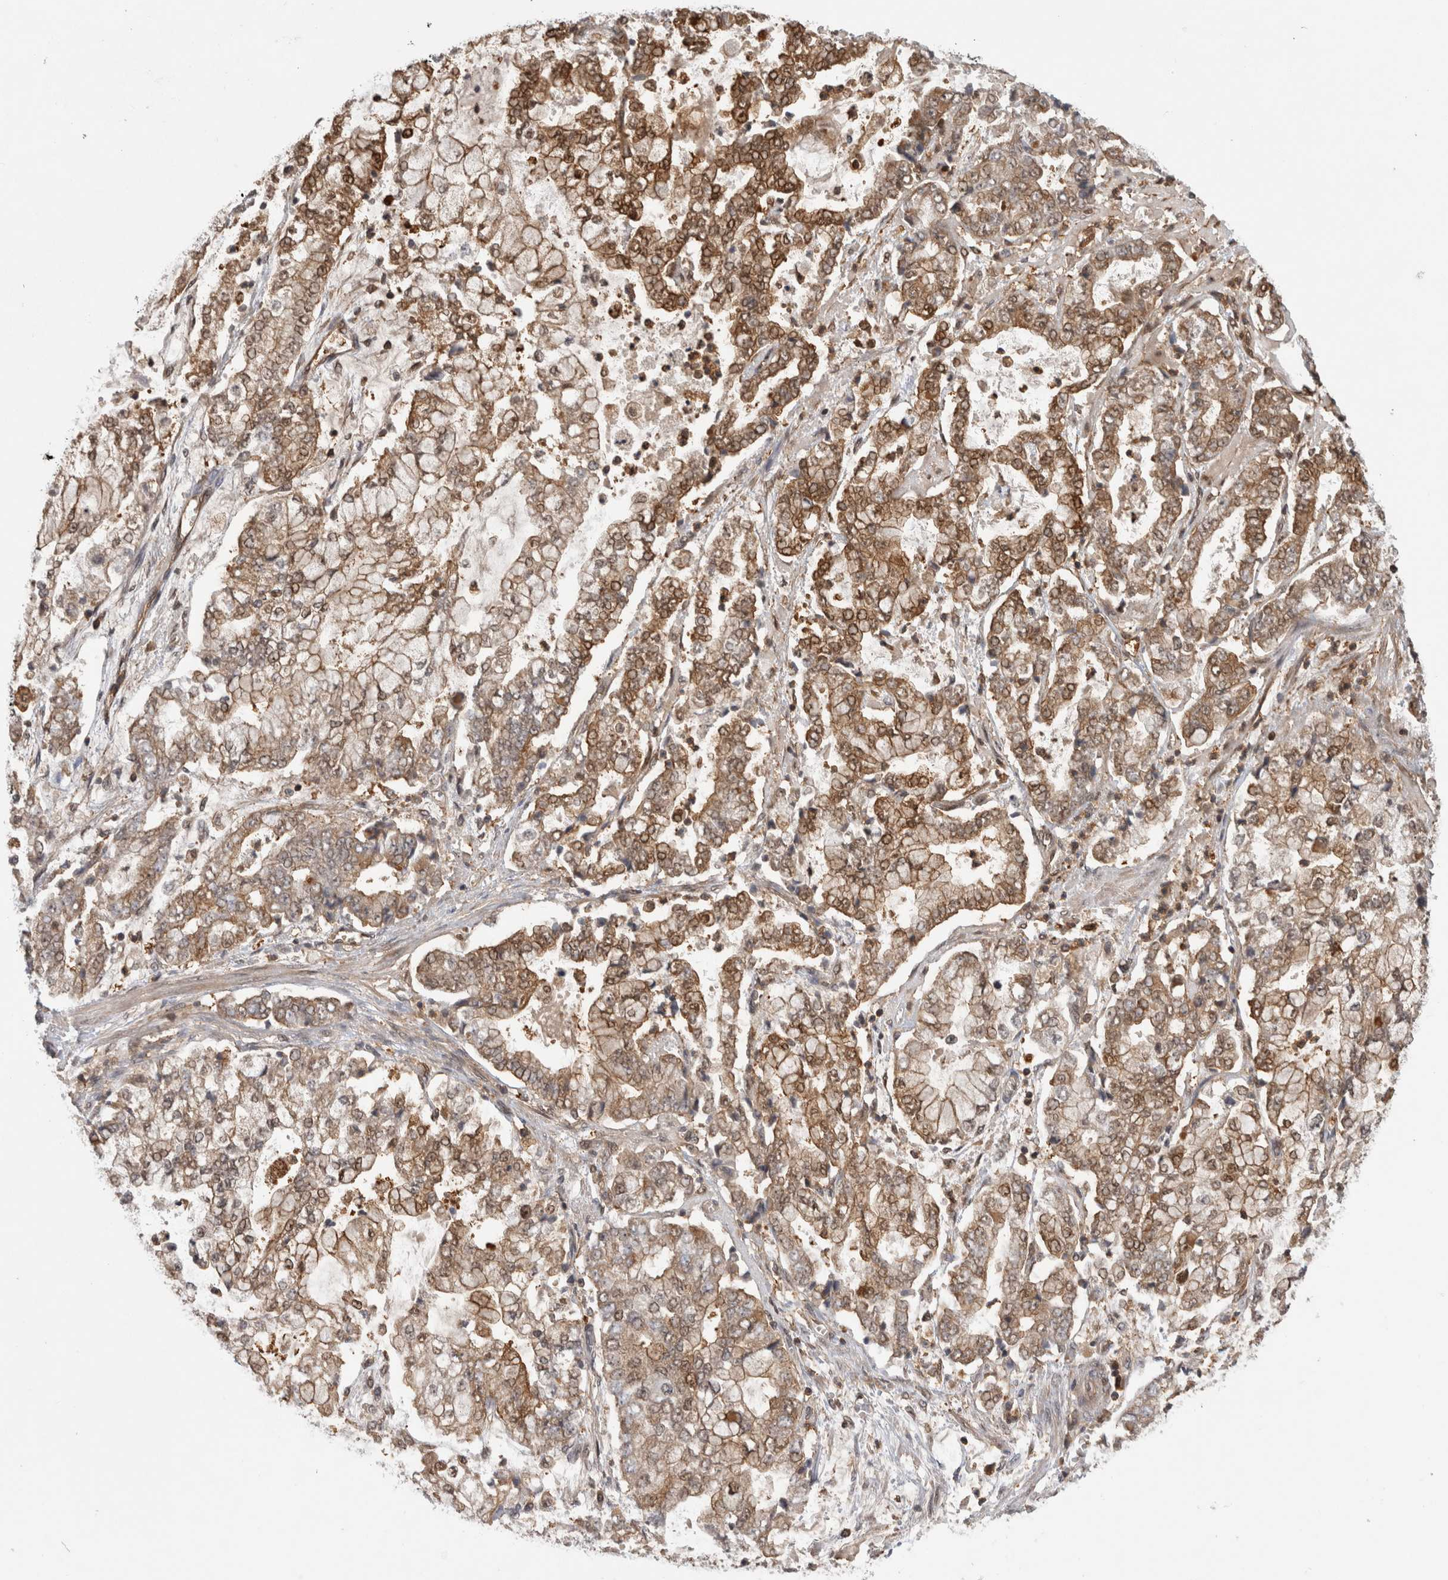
{"staining": {"intensity": "moderate", "quantity": ">75%", "location": "cytoplasmic/membranous,nuclear"}, "tissue": "stomach cancer", "cell_type": "Tumor cells", "image_type": "cancer", "snomed": [{"axis": "morphology", "description": "Adenocarcinoma, NOS"}, {"axis": "topography", "description": "Stomach"}], "caption": "Immunohistochemistry image of neoplastic tissue: human stomach cancer (adenocarcinoma) stained using IHC demonstrates medium levels of moderate protein expression localized specifically in the cytoplasmic/membranous and nuclear of tumor cells, appearing as a cytoplasmic/membranous and nuclear brown color.", "gene": "ASTN2", "patient": {"sex": "male", "age": 76}}